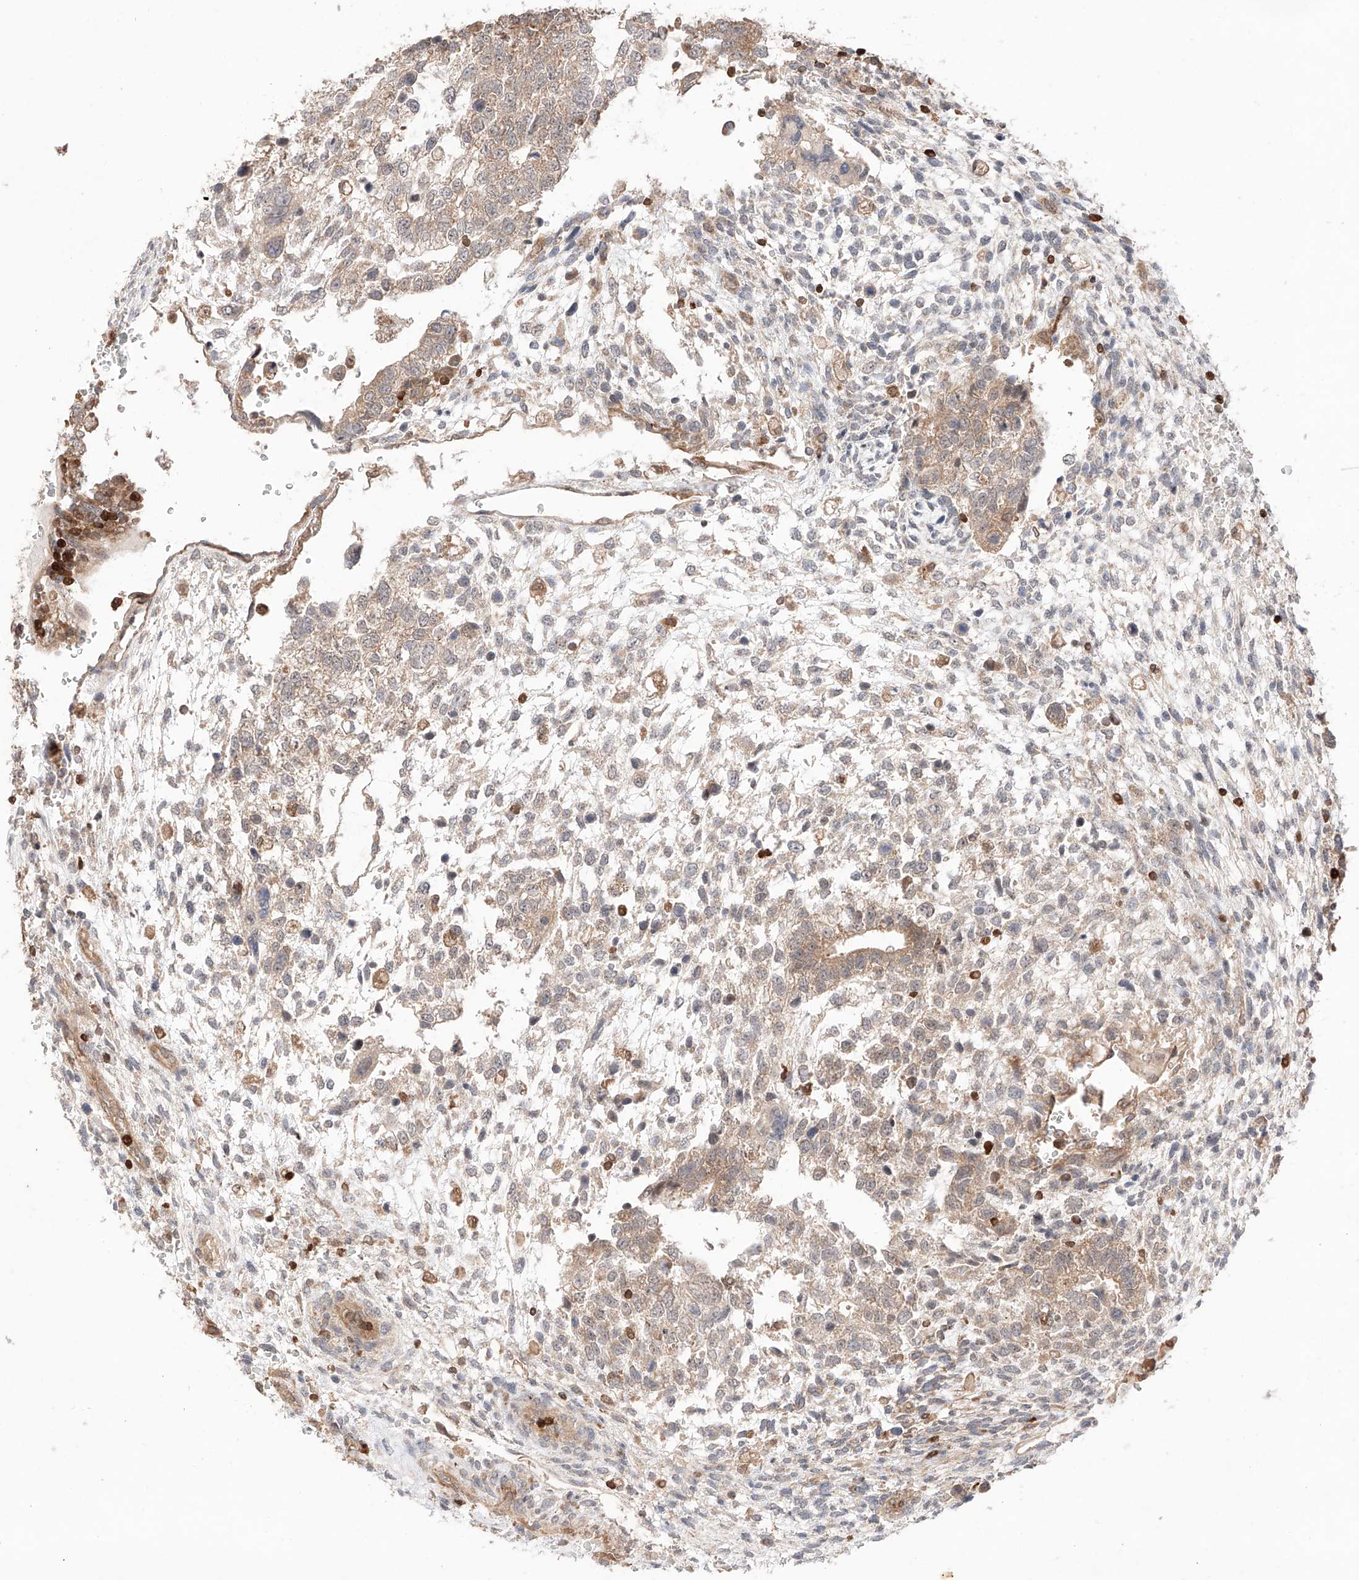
{"staining": {"intensity": "weak", "quantity": "25%-75%", "location": "cytoplasmic/membranous"}, "tissue": "testis cancer", "cell_type": "Tumor cells", "image_type": "cancer", "snomed": [{"axis": "morphology", "description": "Carcinoma, Embryonal, NOS"}, {"axis": "topography", "description": "Testis"}], "caption": "High-power microscopy captured an immunohistochemistry (IHC) histopathology image of testis embryonal carcinoma, revealing weak cytoplasmic/membranous positivity in about 25%-75% of tumor cells. The protein is shown in brown color, while the nuclei are stained blue.", "gene": "IGSF22", "patient": {"sex": "male", "age": 37}}